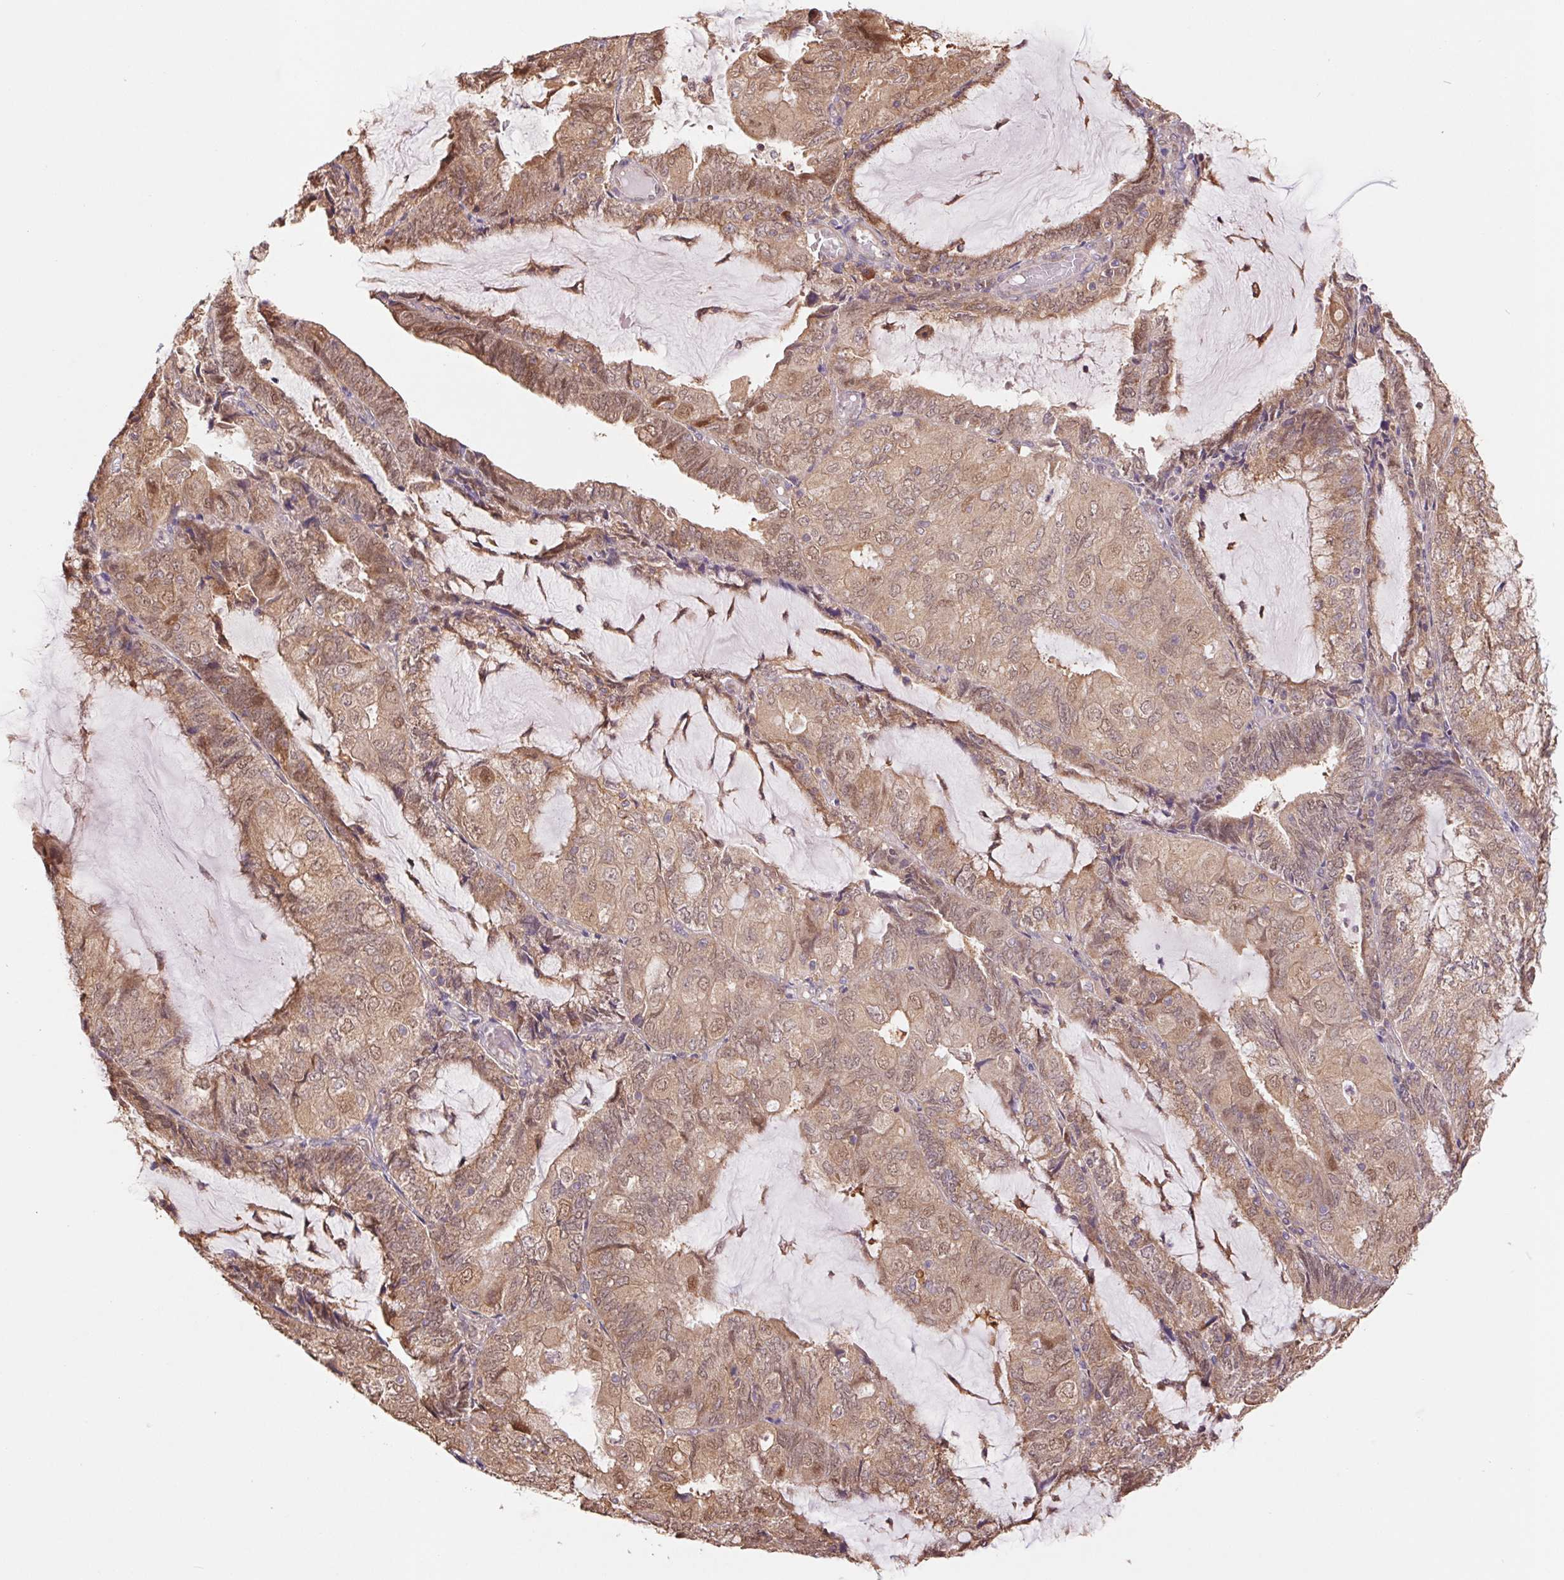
{"staining": {"intensity": "moderate", "quantity": ">75%", "location": "cytoplasmic/membranous,nuclear"}, "tissue": "endometrial cancer", "cell_type": "Tumor cells", "image_type": "cancer", "snomed": [{"axis": "morphology", "description": "Adenocarcinoma, NOS"}, {"axis": "topography", "description": "Endometrium"}], "caption": "The histopathology image displays immunohistochemical staining of endometrial cancer (adenocarcinoma). There is moderate cytoplasmic/membranous and nuclear expression is appreciated in about >75% of tumor cells. (DAB IHC, brown staining for protein, blue staining for nuclei).", "gene": "RRM1", "patient": {"sex": "female", "age": 81}}